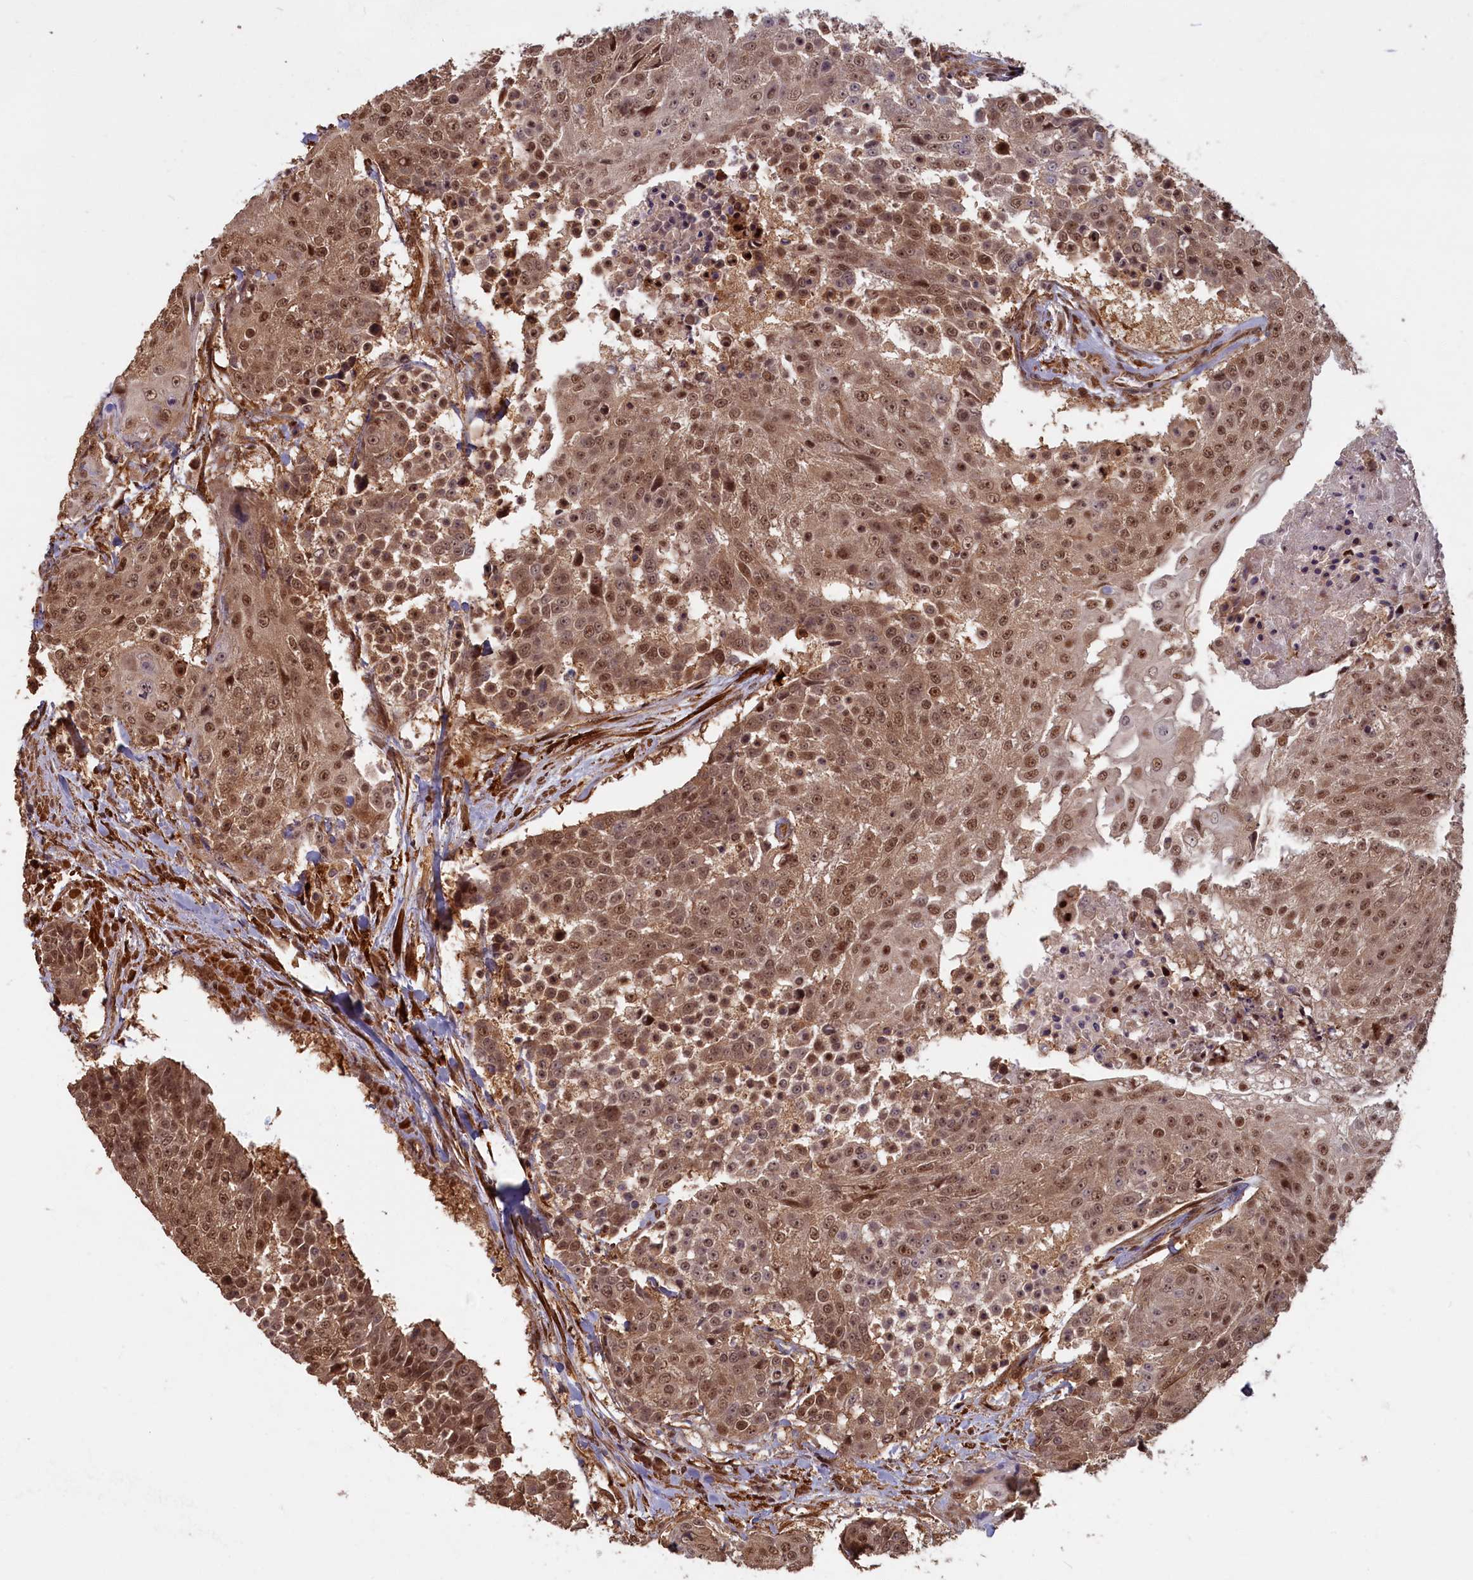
{"staining": {"intensity": "moderate", "quantity": ">75%", "location": "cytoplasmic/membranous,nuclear"}, "tissue": "urothelial cancer", "cell_type": "Tumor cells", "image_type": "cancer", "snomed": [{"axis": "morphology", "description": "Urothelial carcinoma, High grade"}, {"axis": "topography", "description": "Urinary bladder"}], "caption": "Human high-grade urothelial carcinoma stained with a brown dye displays moderate cytoplasmic/membranous and nuclear positive staining in about >75% of tumor cells.", "gene": "HIF3A", "patient": {"sex": "female", "age": 63}}